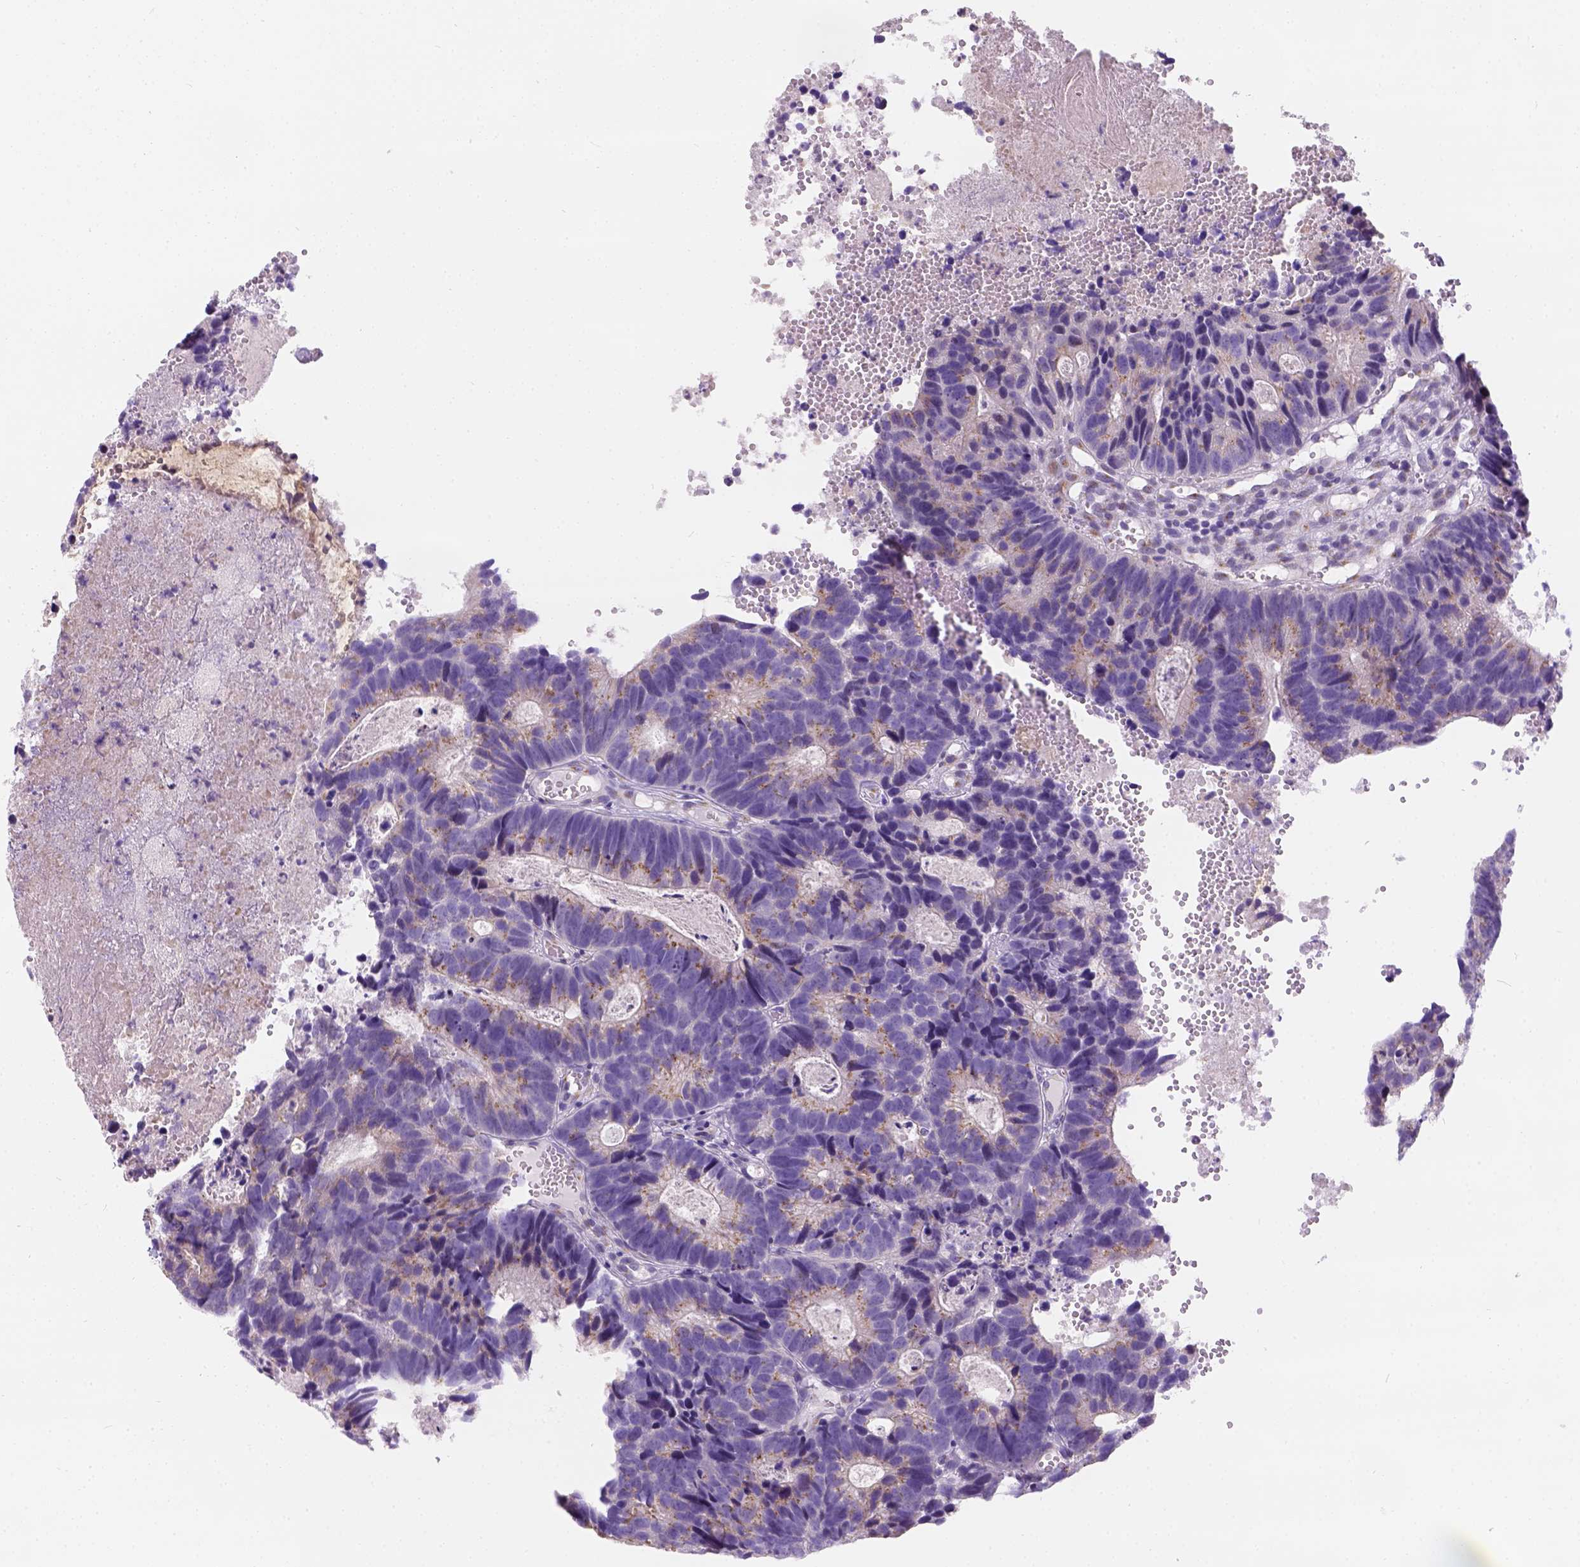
{"staining": {"intensity": "moderate", "quantity": "25%-75%", "location": "cytoplasmic/membranous"}, "tissue": "head and neck cancer", "cell_type": "Tumor cells", "image_type": "cancer", "snomed": [{"axis": "morphology", "description": "Adenocarcinoma, NOS"}, {"axis": "topography", "description": "Head-Neck"}], "caption": "This is an image of IHC staining of adenocarcinoma (head and neck), which shows moderate positivity in the cytoplasmic/membranous of tumor cells.", "gene": "PHF7", "patient": {"sex": "male", "age": 62}}